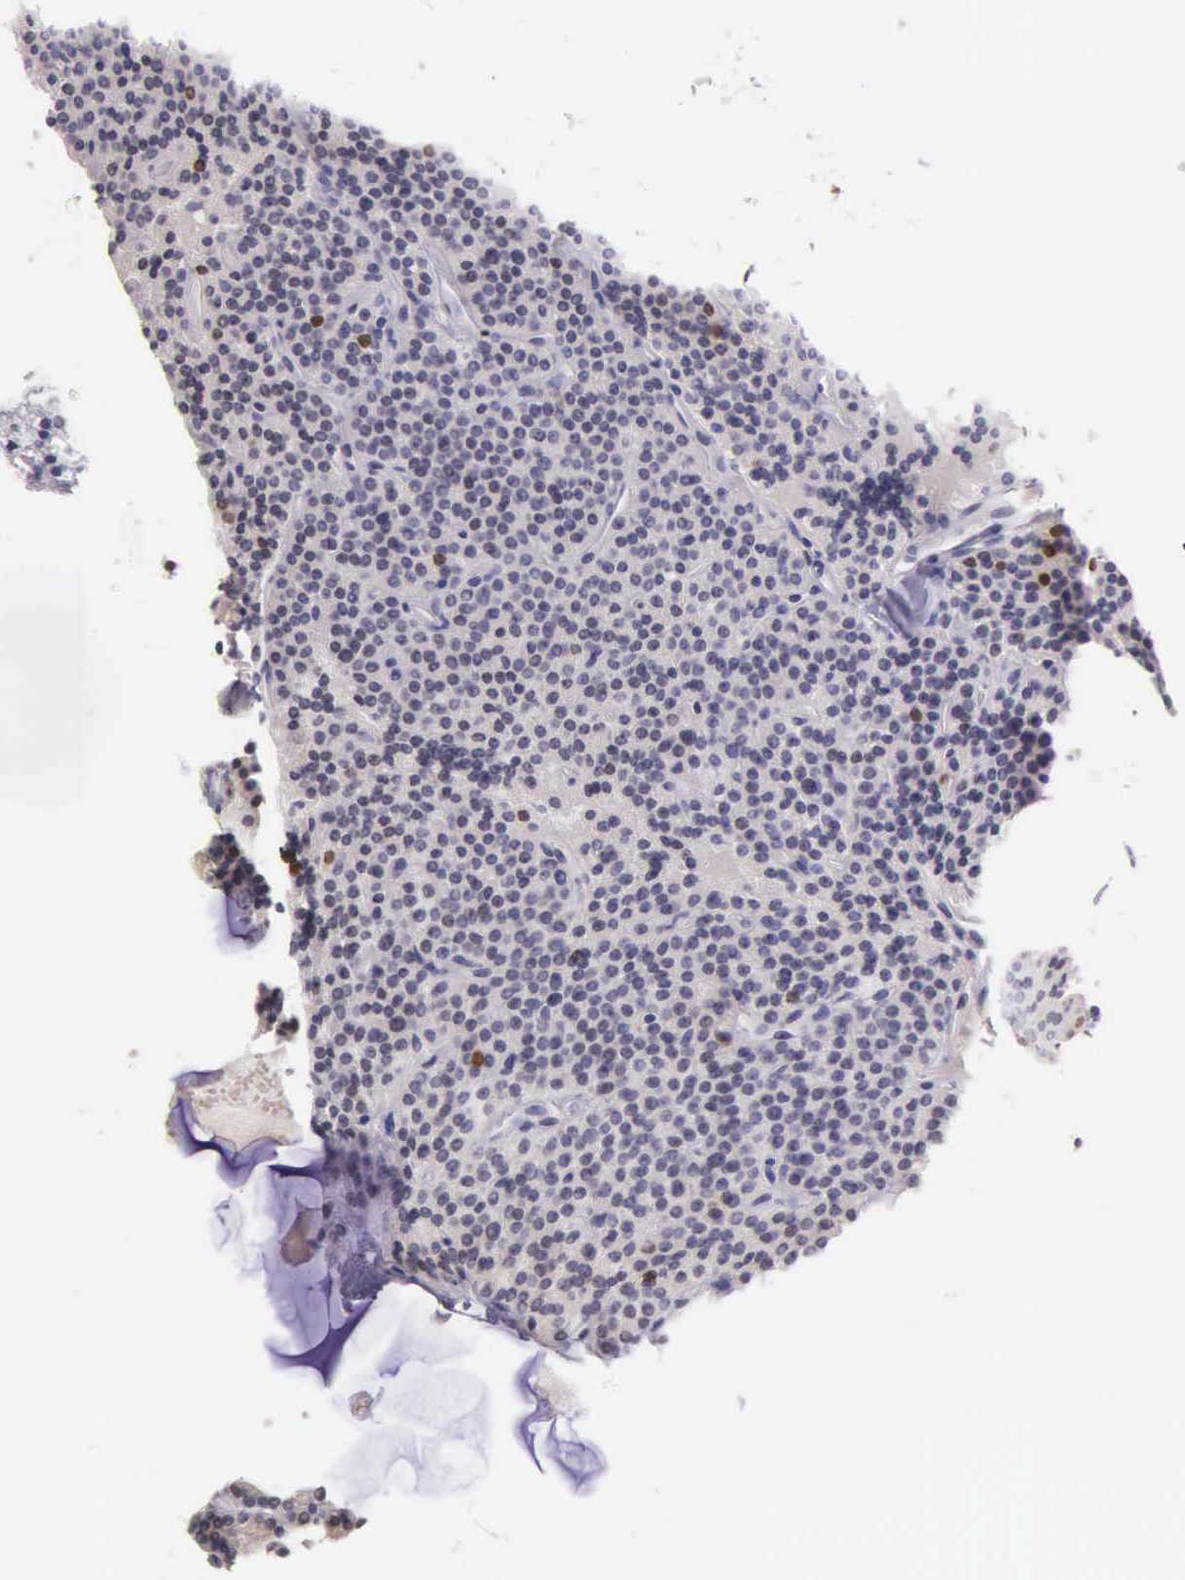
{"staining": {"intensity": "negative", "quantity": "none", "location": "none"}, "tissue": "parathyroid gland", "cell_type": "Glandular cells", "image_type": "normal", "snomed": [{"axis": "morphology", "description": "Normal tissue, NOS"}, {"axis": "topography", "description": "Parathyroid gland"}], "caption": "Immunohistochemistry micrograph of normal parathyroid gland stained for a protein (brown), which exhibits no positivity in glandular cells. Brightfield microscopy of immunohistochemistry (IHC) stained with DAB (brown) and hematoxylin (blue), captured at high magnification.", "gene": "MCM5", "patient": {"sex": "female", "age": 29}}